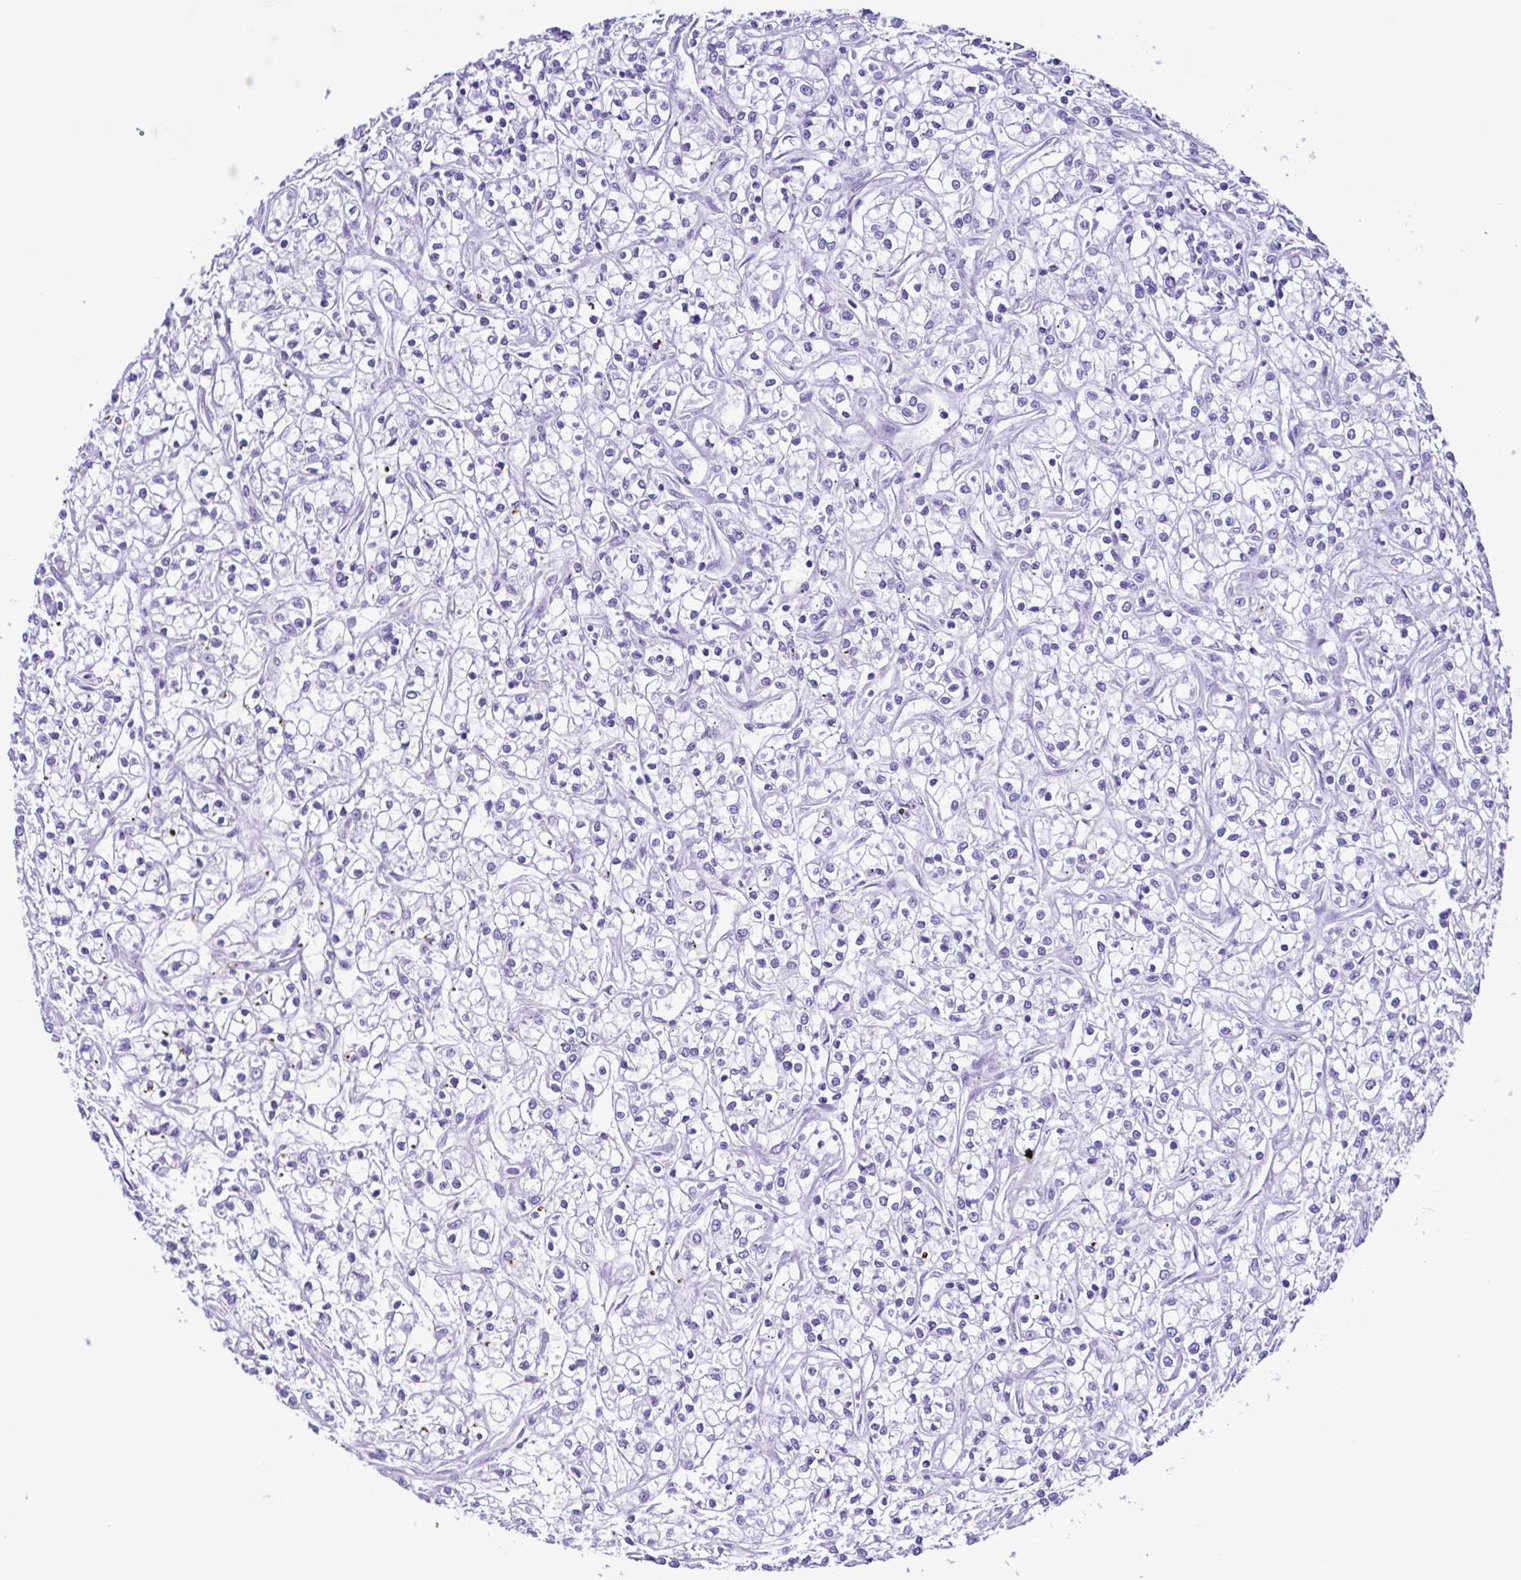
{"staining": {"intensity": "negative", "quantity": "none", "location": "none"}, "tissue": "renal cancer", "cell_type": "Tumor cells", "image_type": "cancer", "snomed": [{"axis": "morphology", "description": "Adenocarcinoma, NOS"}, {"axis": "topography", "description": "Kidney"}], "caption": "This is an immunohistochemistry (IHC) histopathology image of renal adenocarcinoma. There is no positivity in tumor cells.", "gene": "SYT1", "patient": {"sex": "female", "age": 59}}